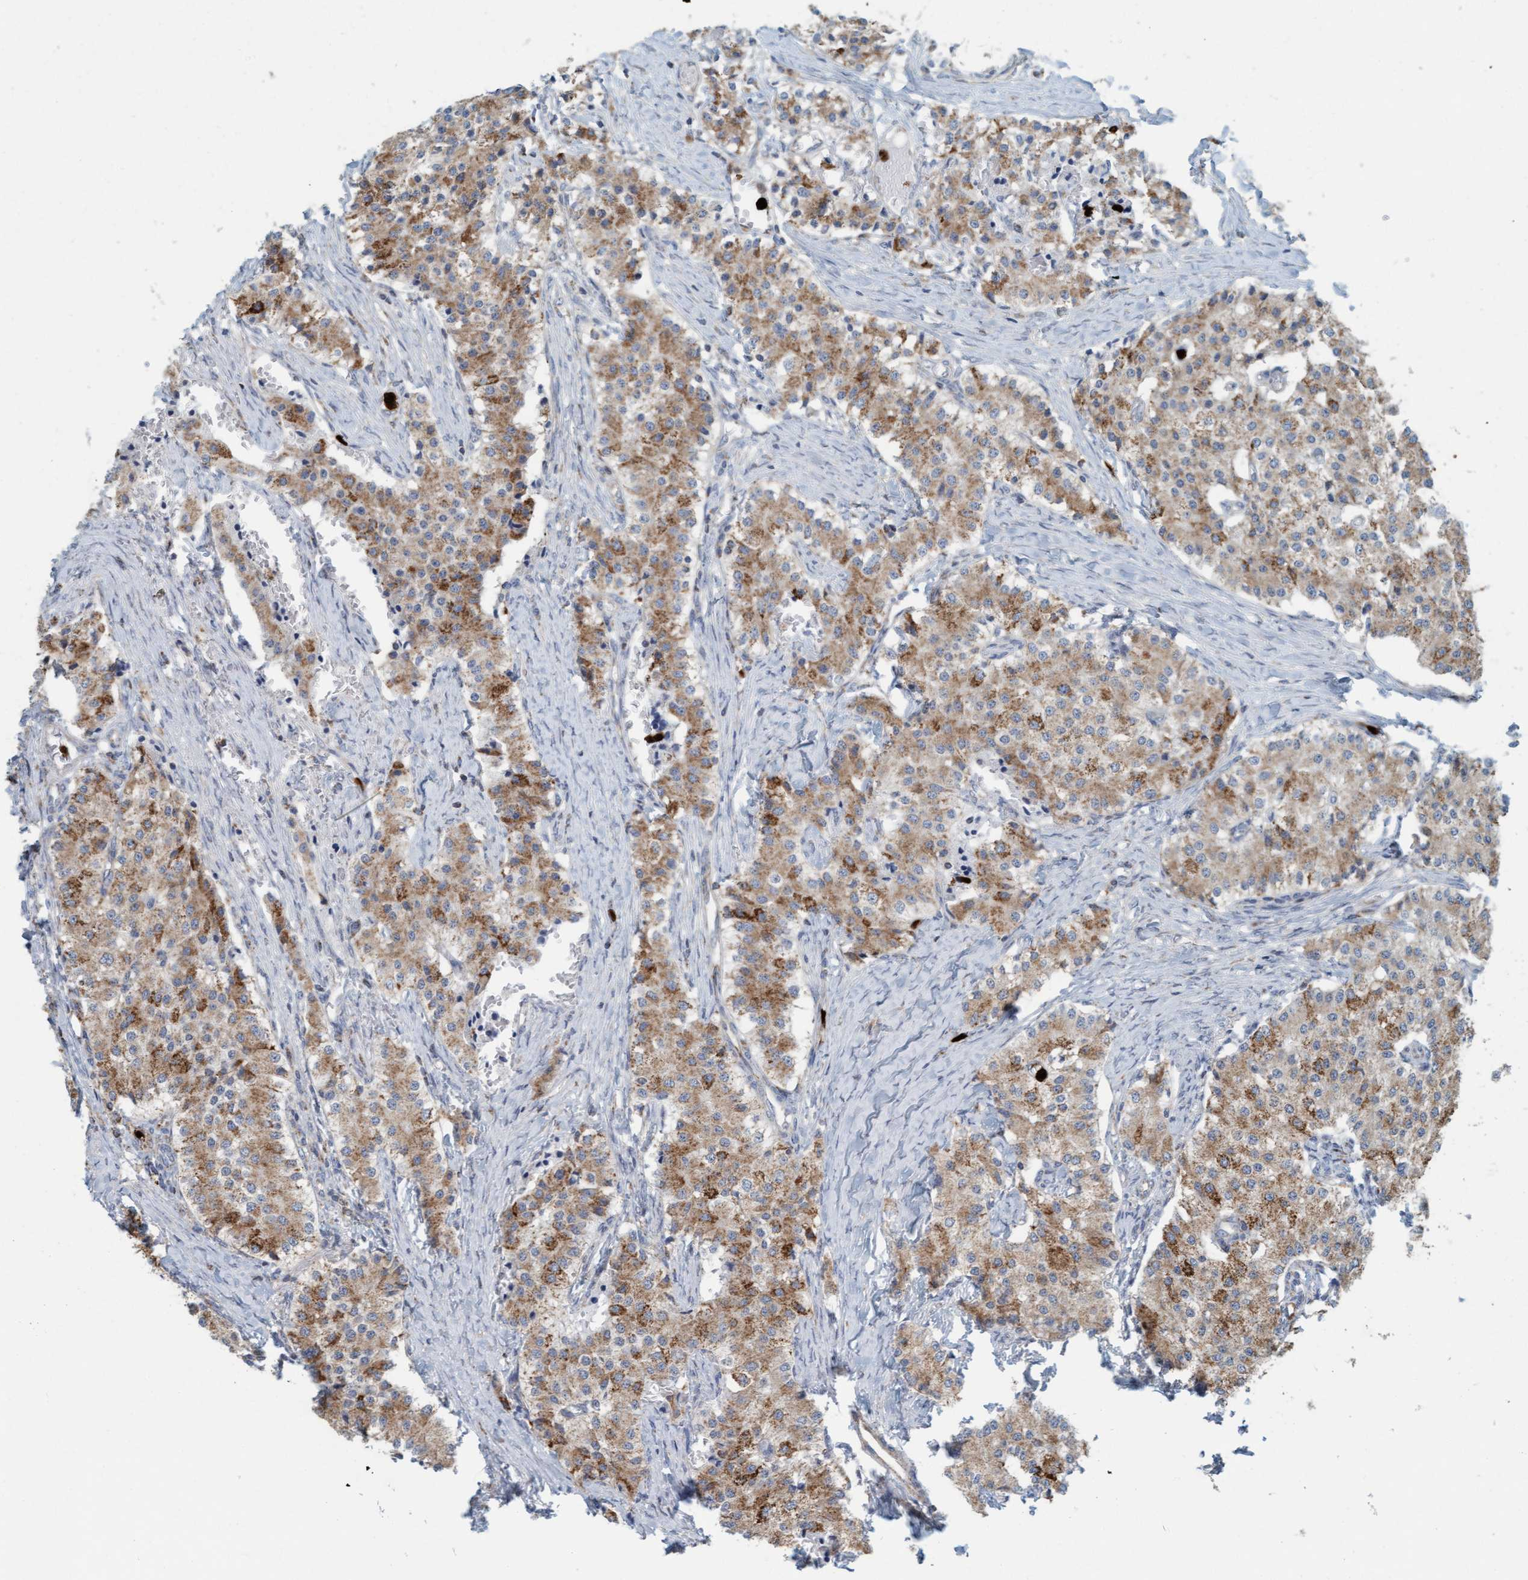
{"staining": {"intensity": "moderate", "quantity": ">75%", "location": "cytoplasmic/membranous"}, "tissue": "carcinoid", "cell_type": "Tumor cells", "image_type": "cancer", "snomed": [{"axis": "morphology", "description": "Carcinoid, malignant, NOS"}, {"axis": "topography", "description": "Colon"}], "caption": "Immunohistochemical staining of human malignant carcinoid demonstrates medium levels of moderate cytoplasmic/membranous protein expression in approximately >75% of tumor cells.", "gene": "B9D1", "patient": {"sex": "female", "age": 52}}